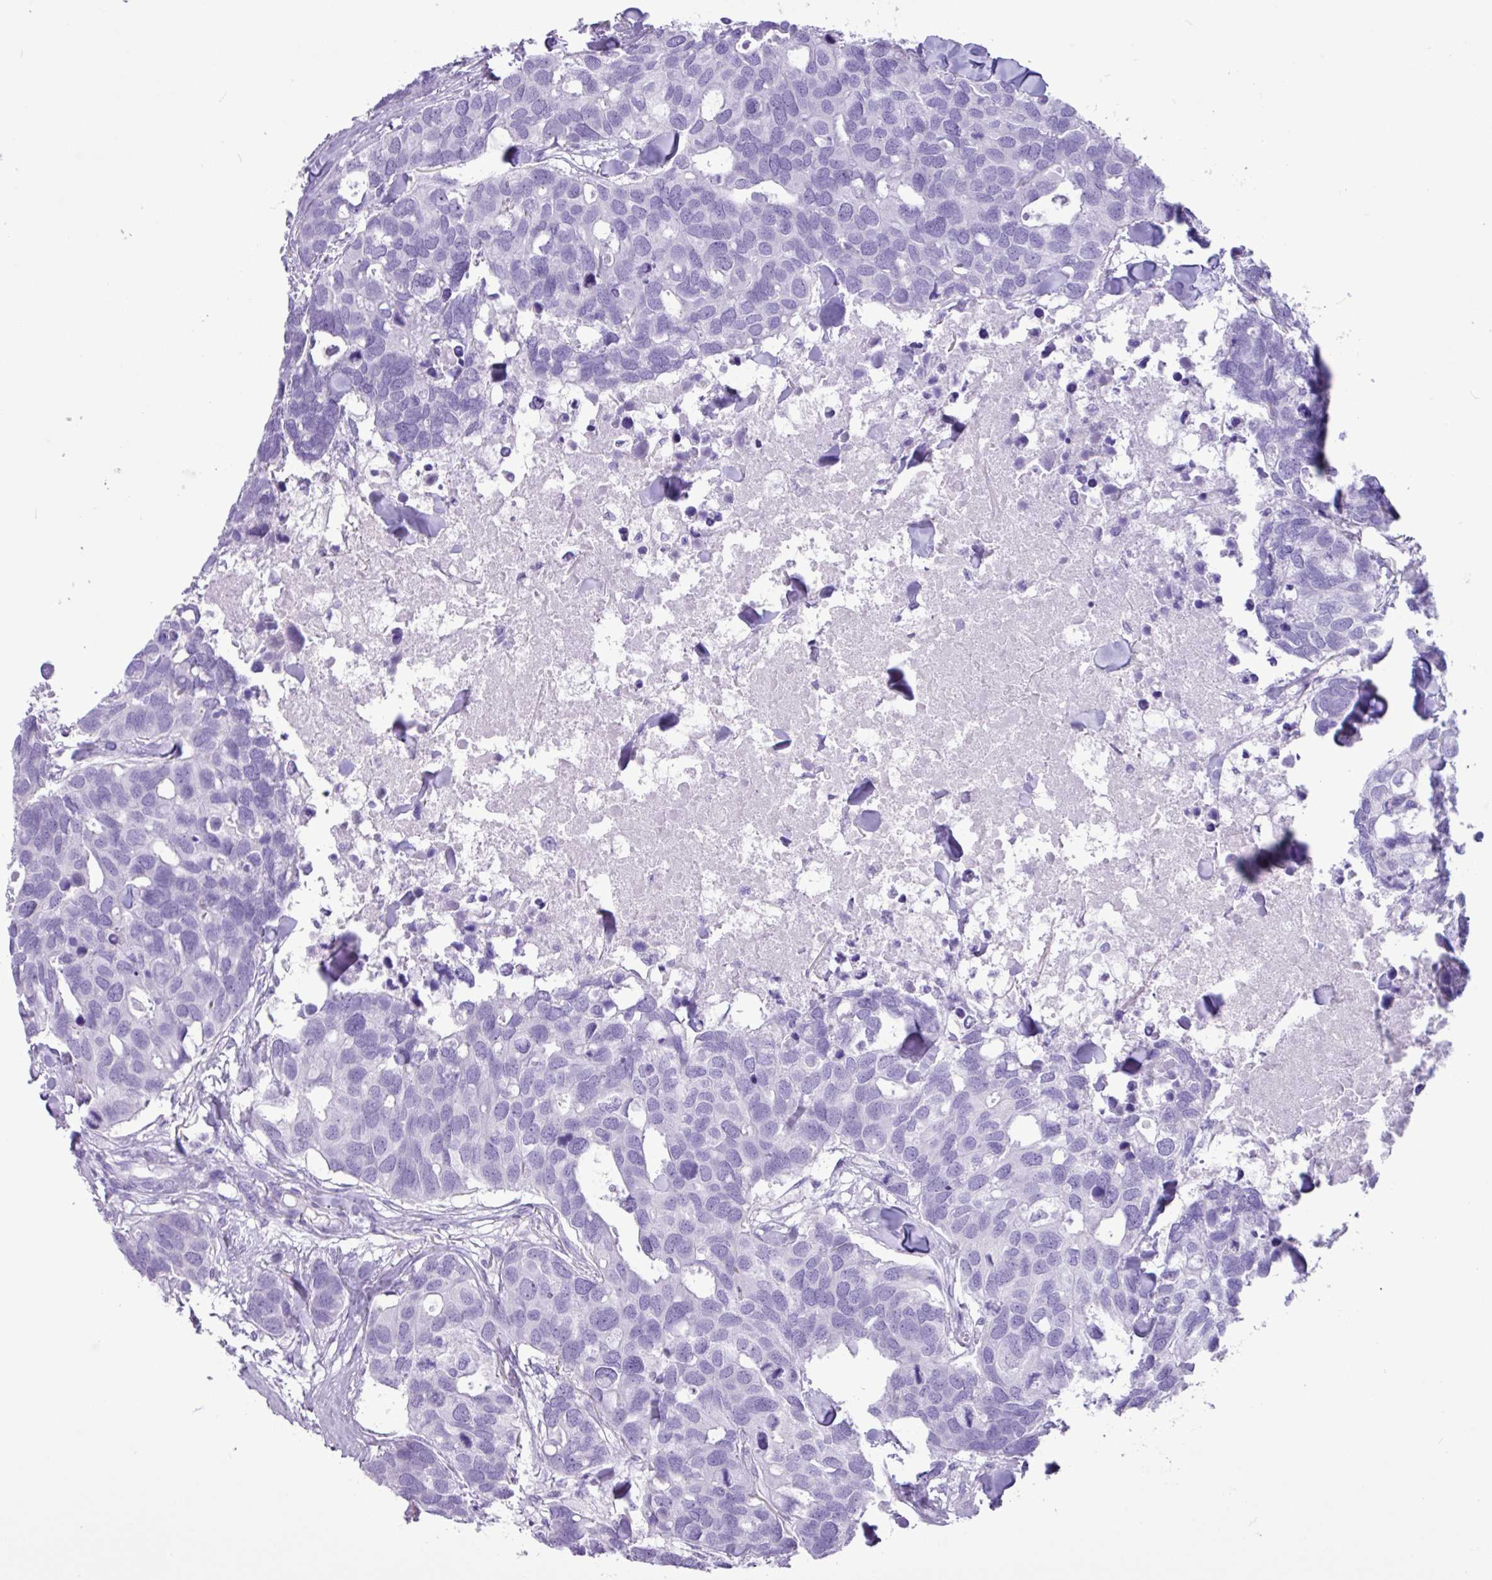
{"staining": {"intensity": "negative", "quantity": "none", "location": "none"}, "tissue": "breast cancer", "cell_type": "Tumor cells", "image_type": "cancer", "snomed": [{"axis": "morphology", "description": "Duct carcinoma"}, {"axis": "topography", "description": "Breast"}], "caption": "DAB immunohistochemical staining of breast cancer reveals no significant expression in tumor cells.", "gene": "CKMT2", "patient": {"sex": "female", "age": 83}}